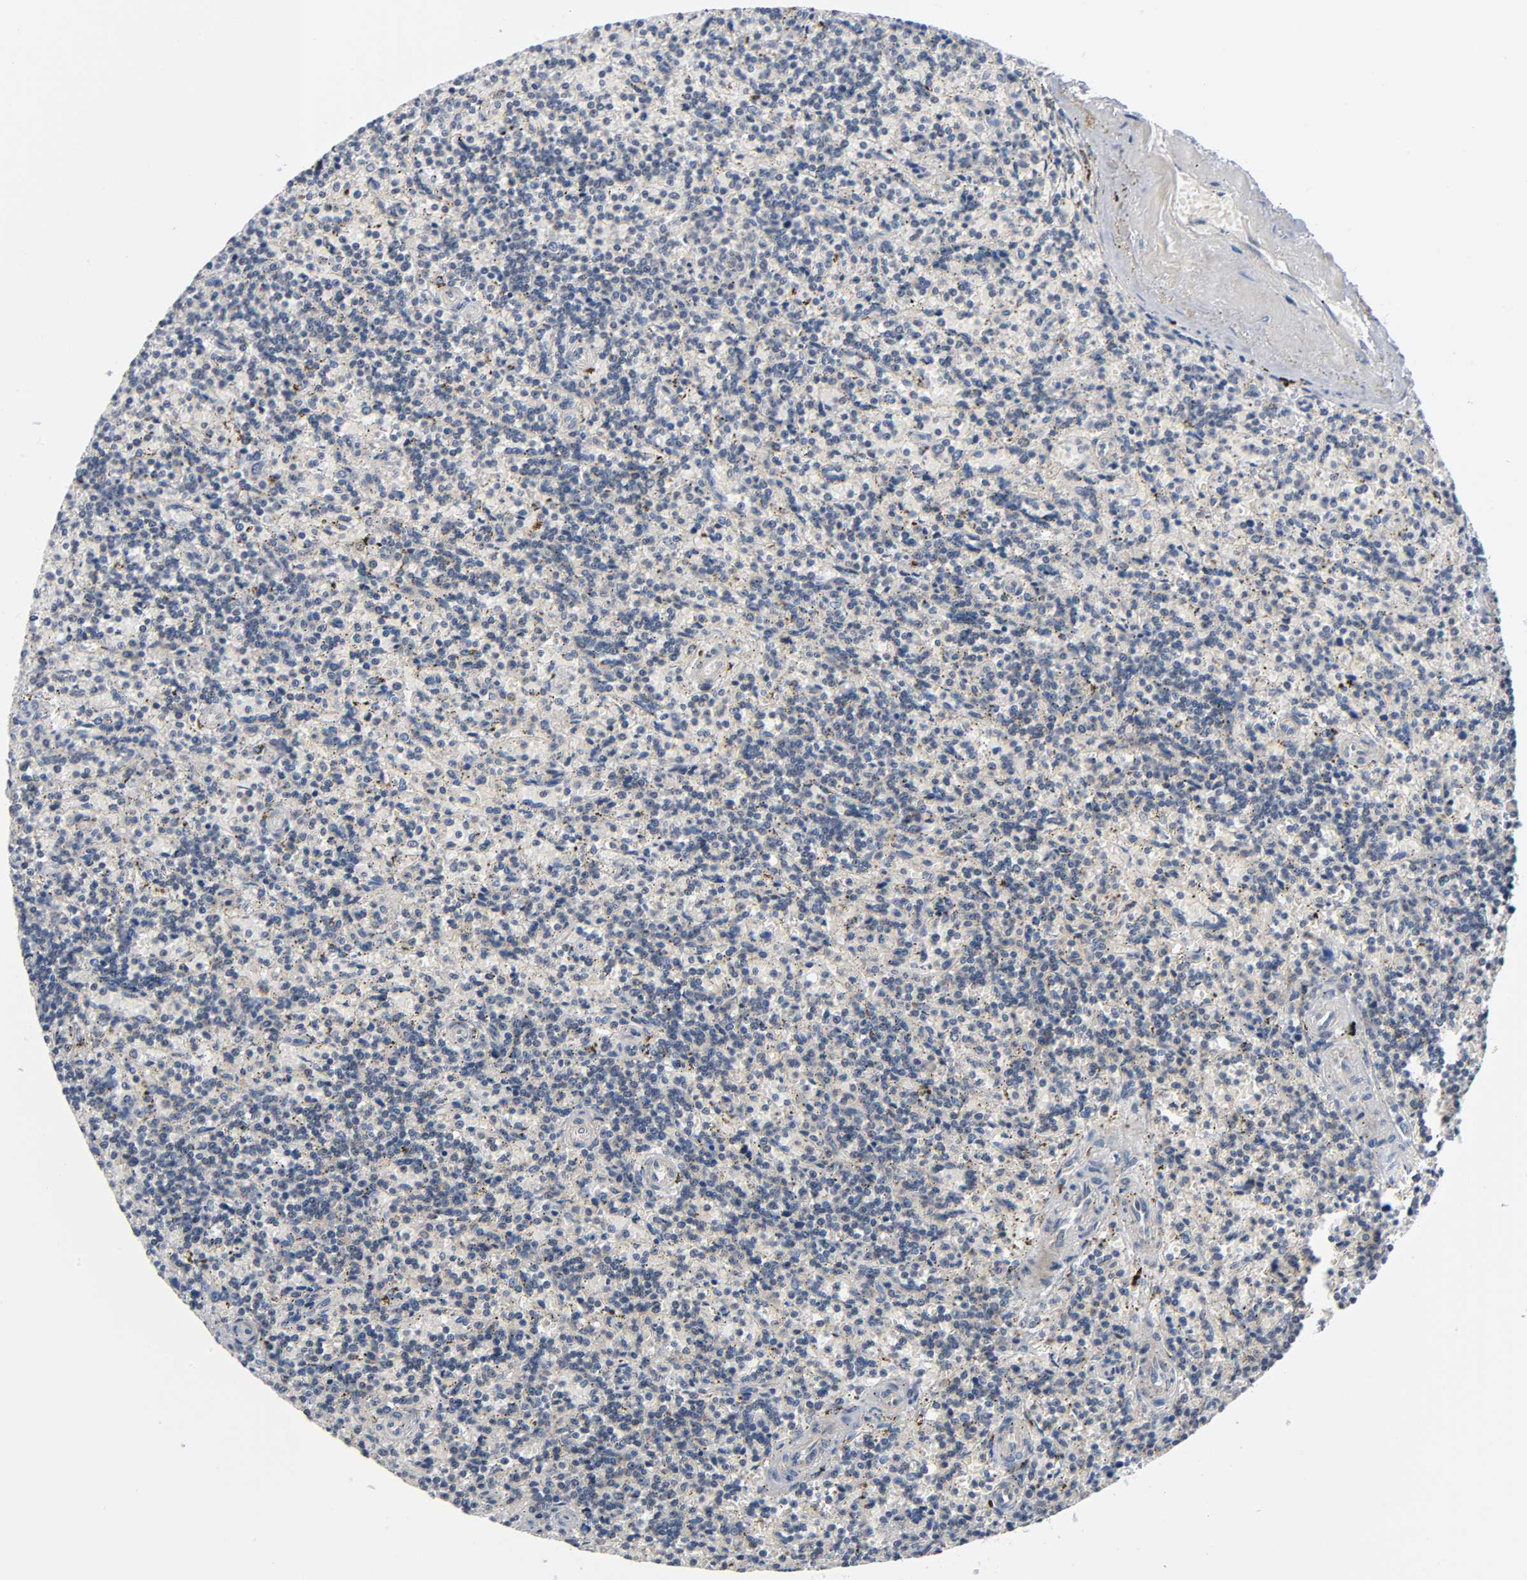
{"staining": {"intensity": "negative", "quantity": "none", "location": "none"}, "tissue": "lymphoma", "cell_type": "Tumor cells", "image_type": "cancer", "snomed": [{"axis": "morphology", "description": "Malignant lymphoma, non-Hodgkin's type, Low grade"}, {"axis": "topography", "description": "Spleen"}], "caption": "Tumor cells show no significant protein positivity in malignant lymphoma, non-Hodgkin's type (low-grade).", "gene": "MAPK8", "patient": {"sex": "male", "age": 73}}